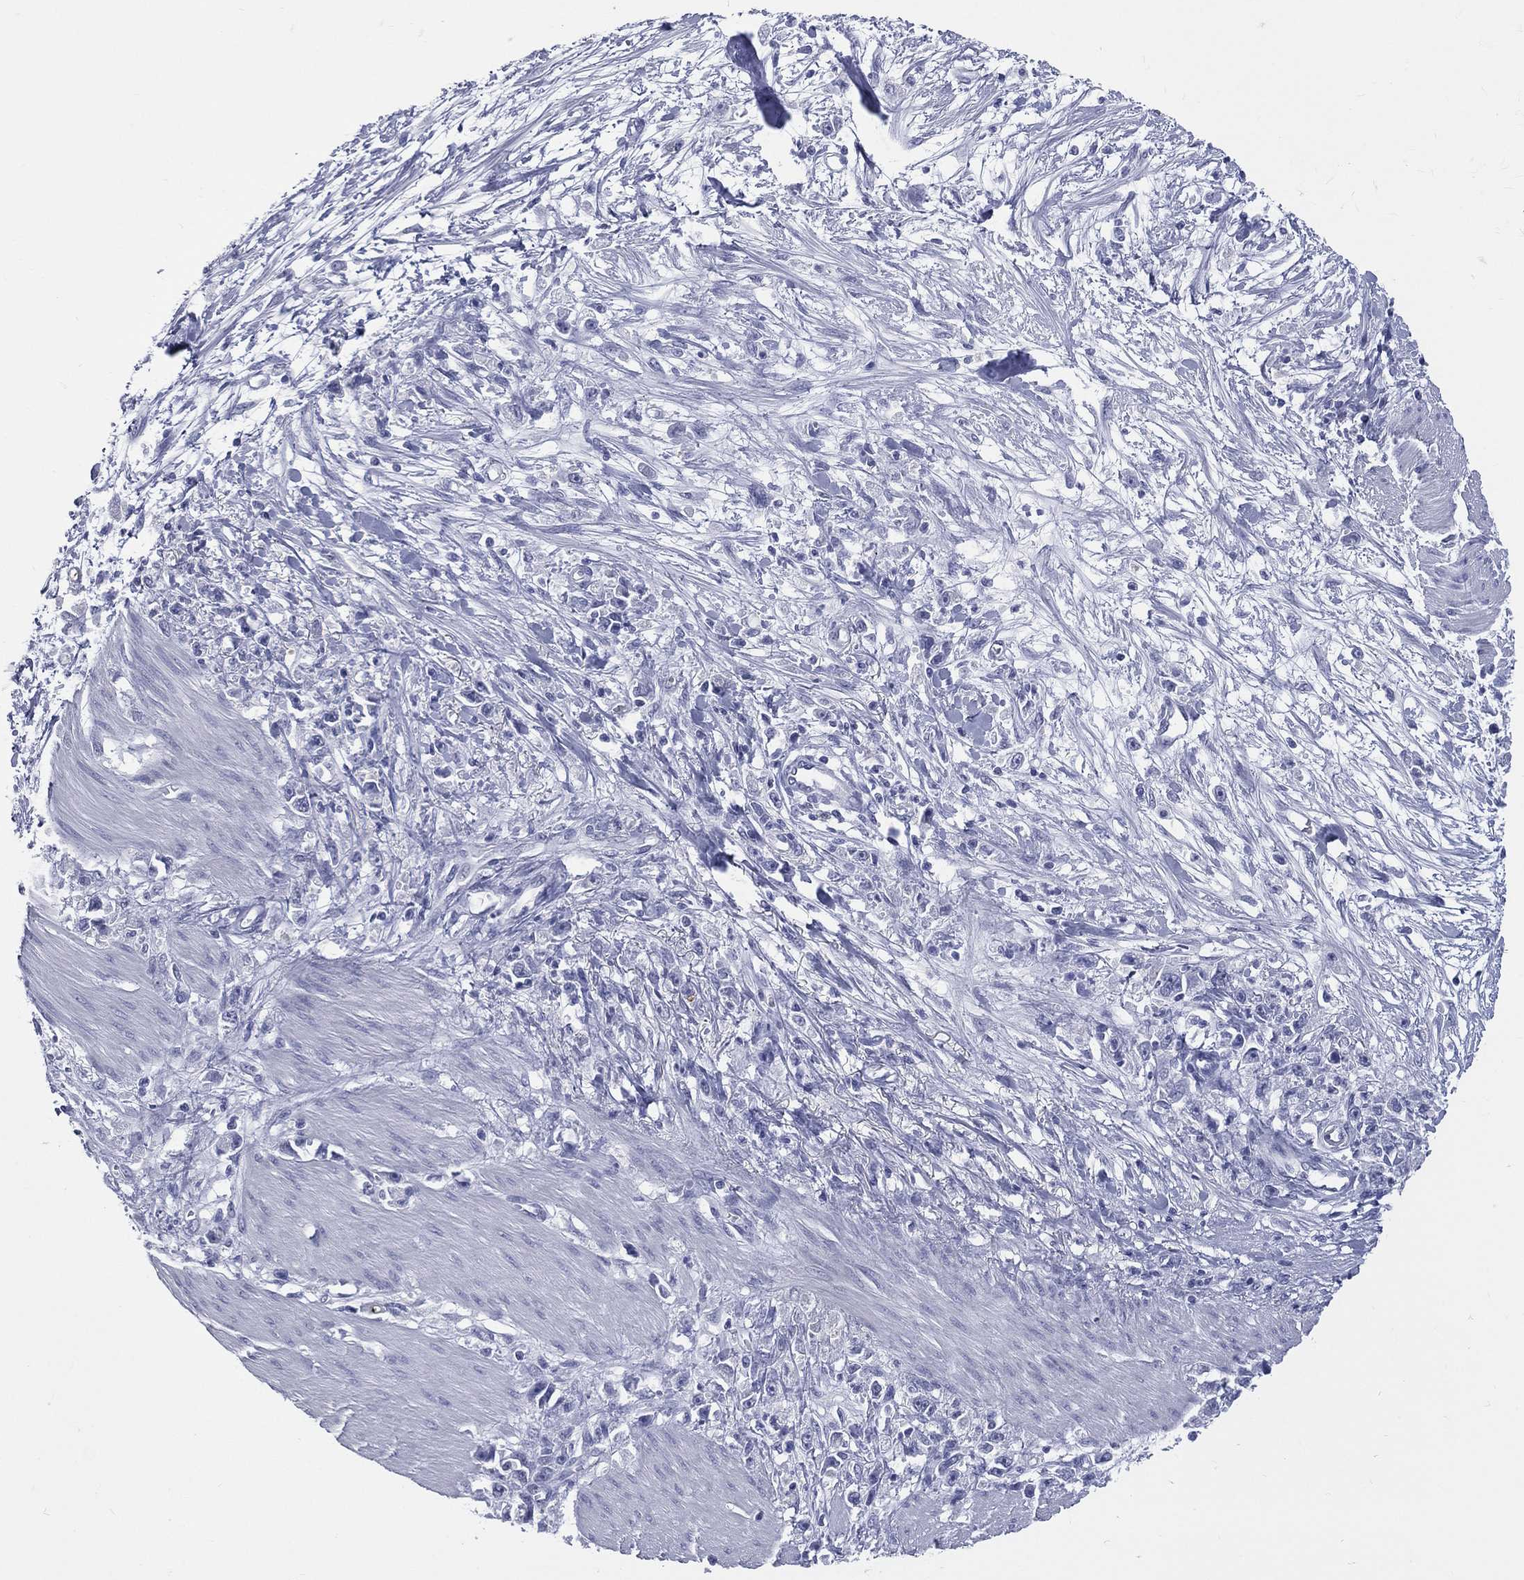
{"staining": {"intensity": "negative", "quantity": "none", "location": "none"}, "tissue": "stomach cancer", "cell_type": "Tumor cells", "image_type": "cancer", "snomed": [{"axis": "morphology", "description": "Adenocarcinoma, NOS"}, {"axis": "topography", "description": "Stomach"}], "caption": "Image shows no significant protein staining in tumor cells of stomach cancer (adenocarcinoma). (DAB (3,3'-diaminobenzidine) immunohistochemistry (IHC) with hematoxylin counter stain).", "gene": "MLLT10", "patient": {"sex": "female", "age": 59}}